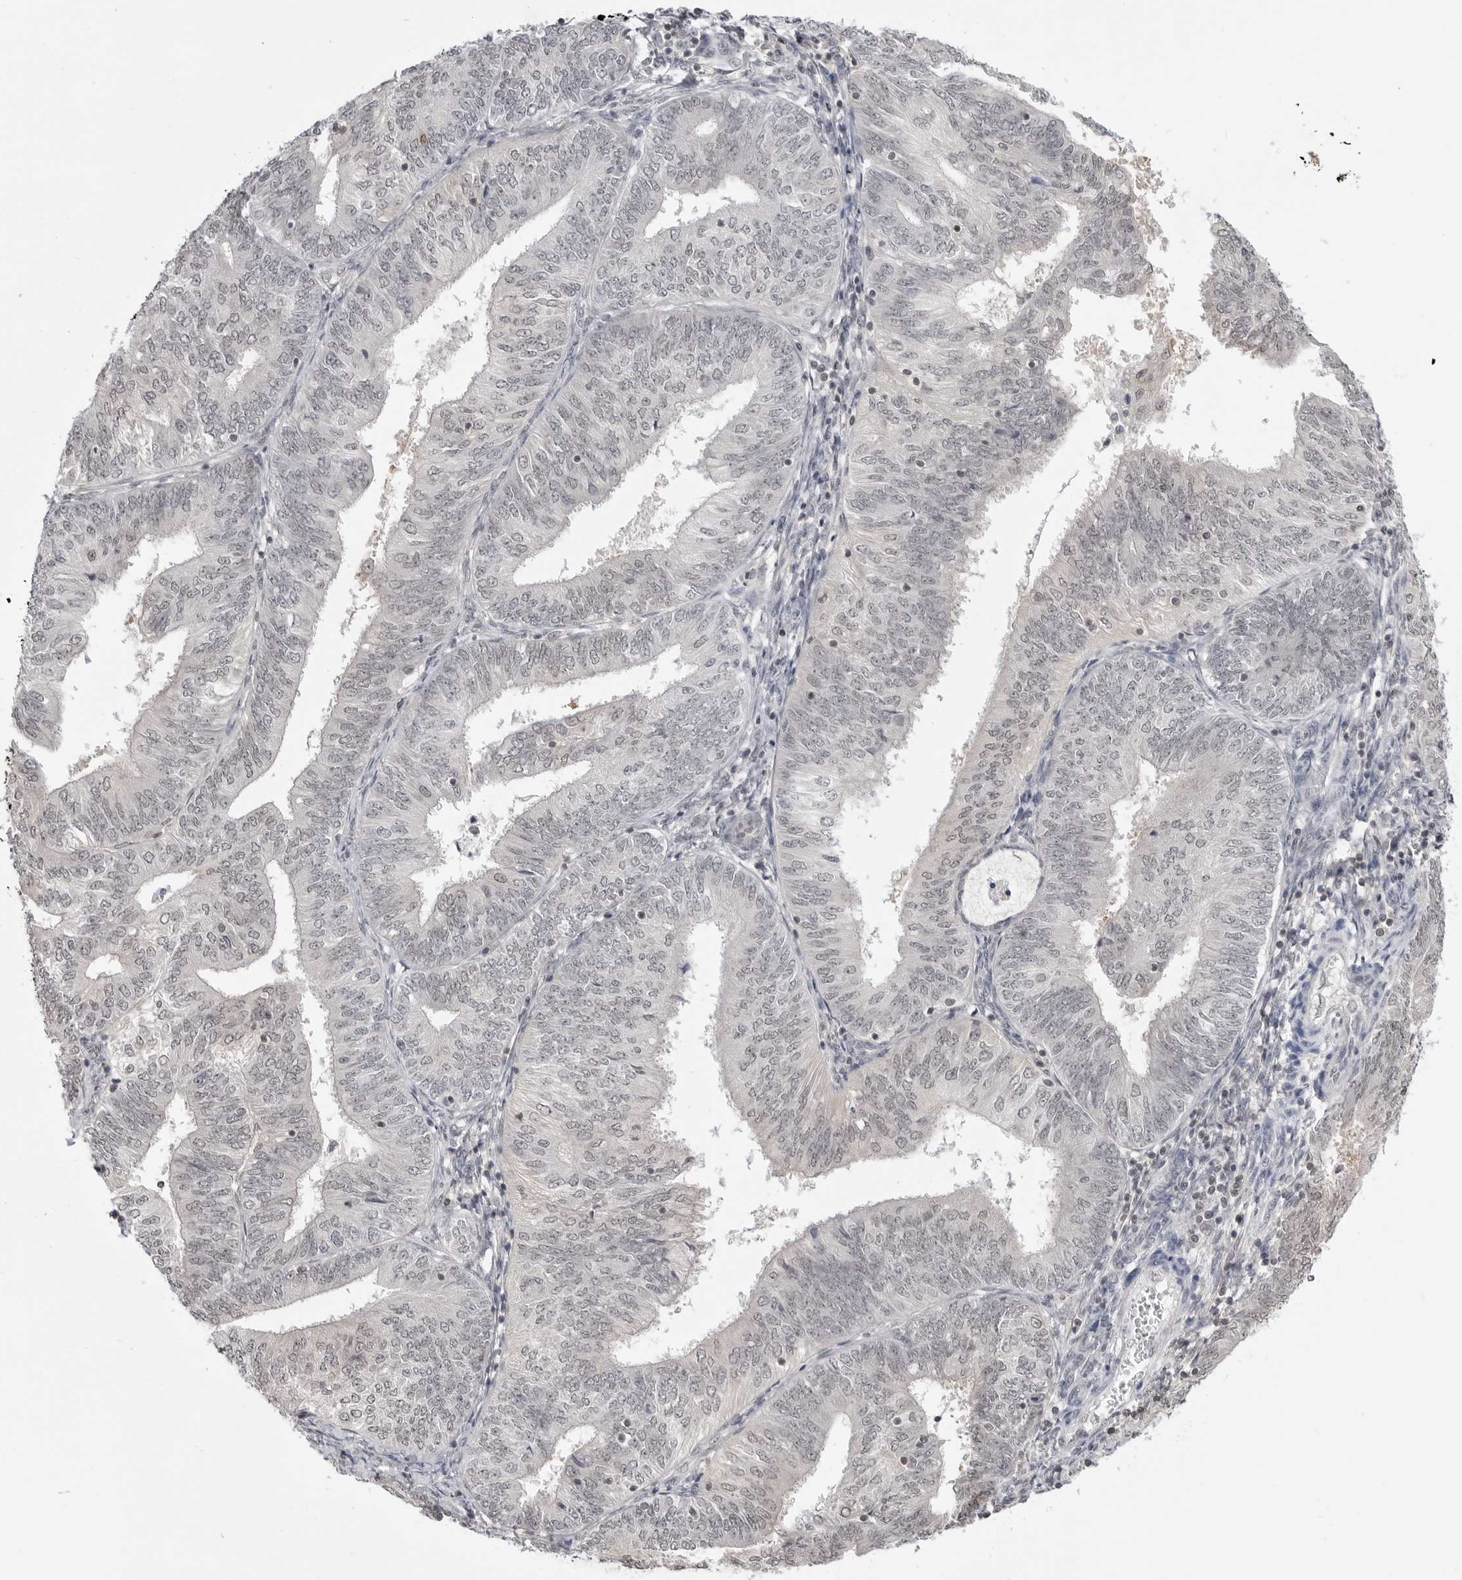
{"staining": {"intensity": "negative", "quantity": "none", "location": "none"}, "tissue": "endometrial cancer", "cell_type": "Tumor cells", "image_type": "cancer", "snomed": [{"axis": "morphology", "description": "Adenocarcinoma, NOS"}, {"axis": "topography", "description": "Endometrium"}], "caption": "This is an immunohistochemistry image of adenocarcinoma (endometrial). There is no staining in tumor cells.", "gene": "YWHAG", "patient": {"sex": "female", "age": 58}}